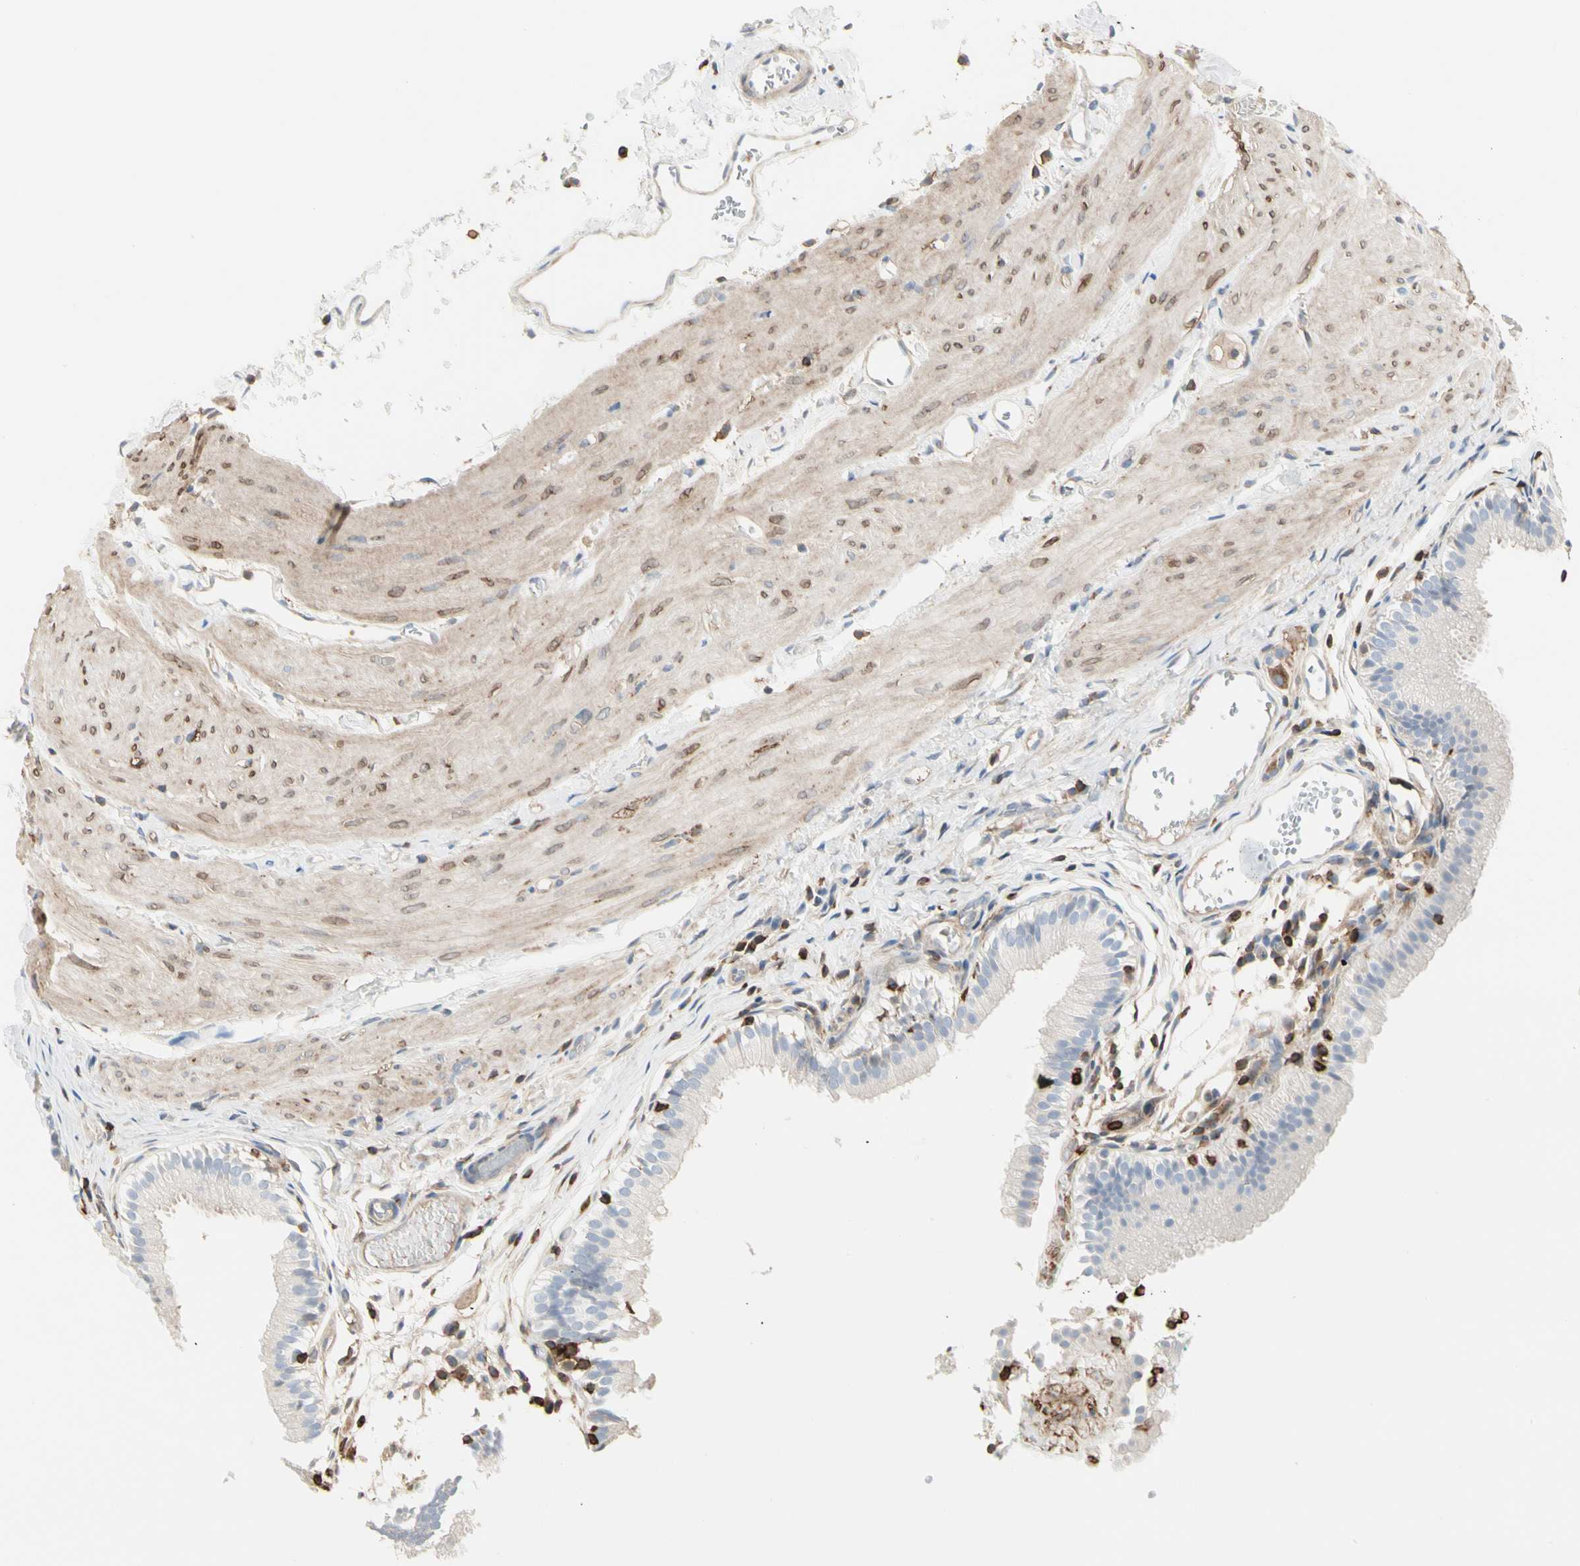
{"staining": {"intensity": "negative", "quantity": "none", "location": "none"}, "tissue": "gallbladder", "cell_type": "Glandular cells", "image_type": "normal", "snomed": [{"axis": "morphology", "description": "Normal tissue, NOS"}, {"axis": "topography", "description": "Gallbladder"}], "caption": "Photomicrograph shows no significant protein positivity in glandular cells of benign gallbladder.", "gene": "CLEC2B", "patient": {"sex": "female", "age": 26}}